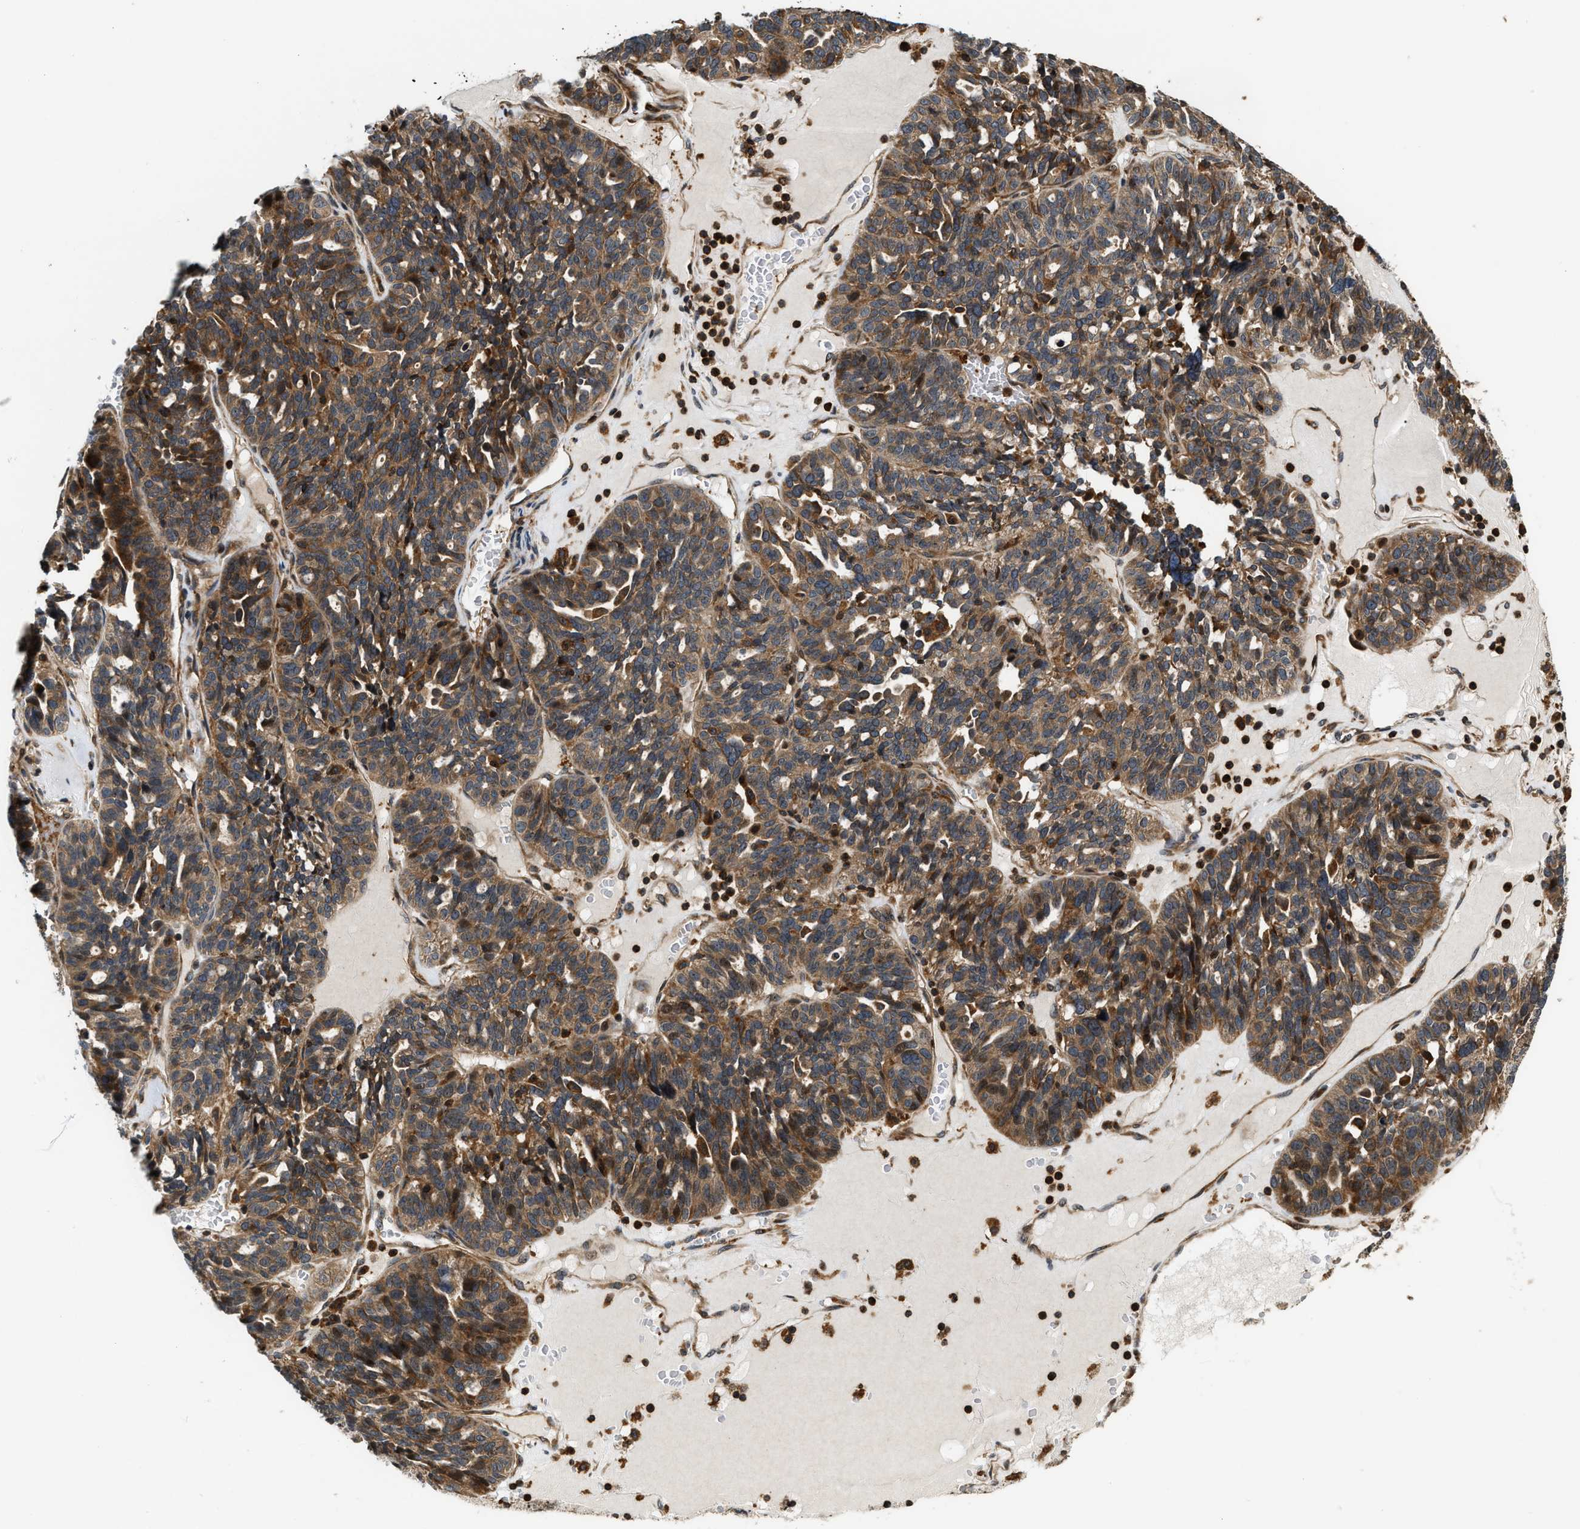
{"staining": {"intensity": "moderate", "quantity": ">75%", "location": "cytoplasmic/membranous"}, "tissue": "ovarian cancer", "cell_type": "Tumor cells", "image_type": "cancer", "snomed": [{"axis": "morphology", "description": "Cystadenocarcinoma, serous, NOS"}, {"axis": "topography", "description": "Ovary"}], "caption": "DAB immunohistochemical staining of serous cystadenocarcinoma (ovarian) exhibits moderate cytoplasmic/membranous protein positivity in about >75% of tumor cells.", "gene": "SNX5", "patient": {"sex": "female", "age": 59}}